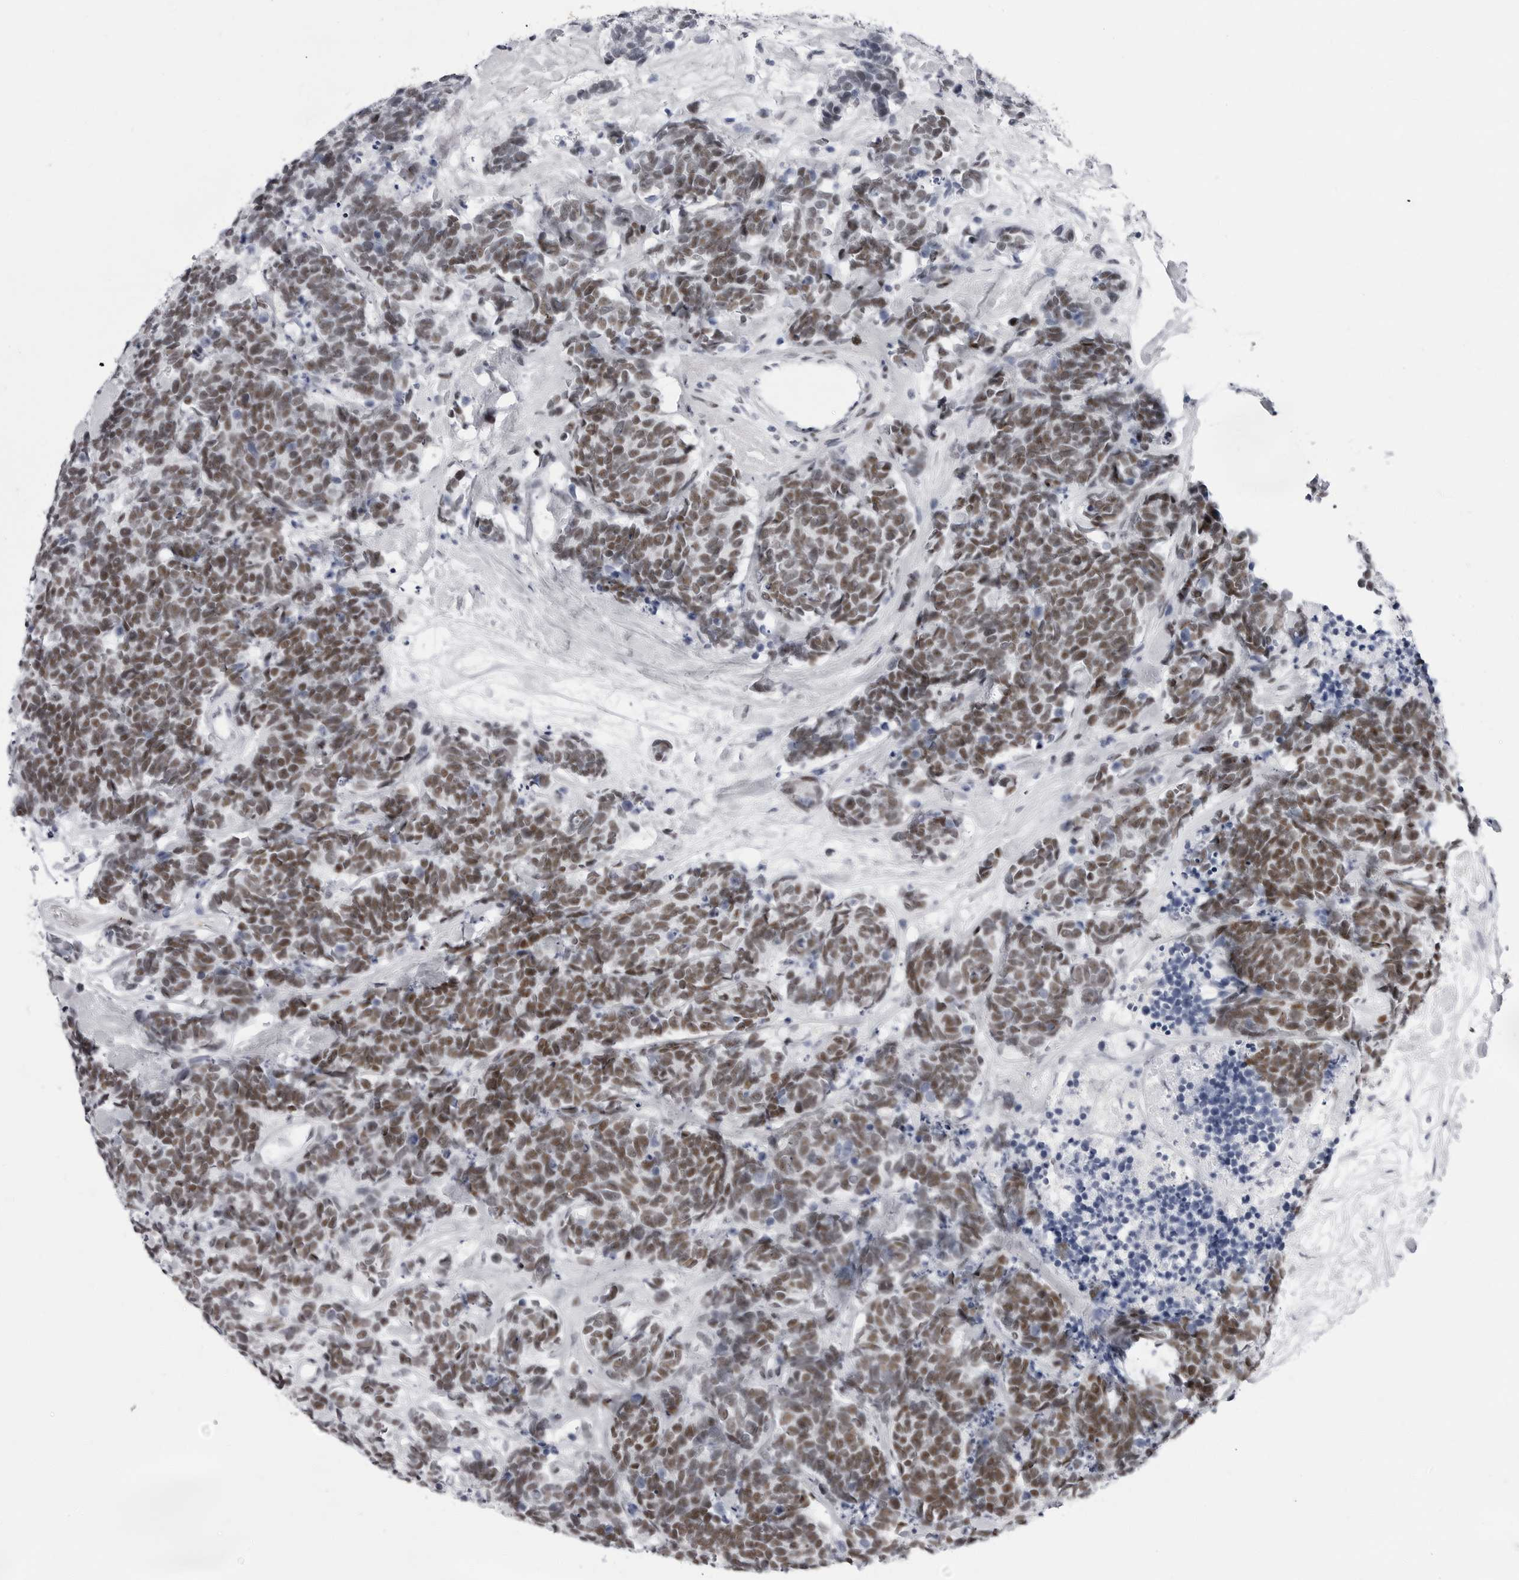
{"staining": {"intensity": "moderate", "quantity": ">75%", "location": "nuclear"}, "tissue": "carcinoid", "cell_type": "Tumor cells", "image_type": "cancer", "snomed": [{"axis": "morphology", "description": "Carcinoma, NOS"}, {"axis": "morphology", "description": "Carcinoid, malignant, NOS"}, {"axis": "topography", "description": "Urinary bladder"}], "caption": "IHC micrograph of neoplastic tissue: carcinoma stained using IHC exhibits medium levels of moderate protein expression localized specifically in the nuclear of tumor cells, appearing as a nuclear brown color.", "gene": "VEZF1", "patient": {"sex": "male", "age": 57}}